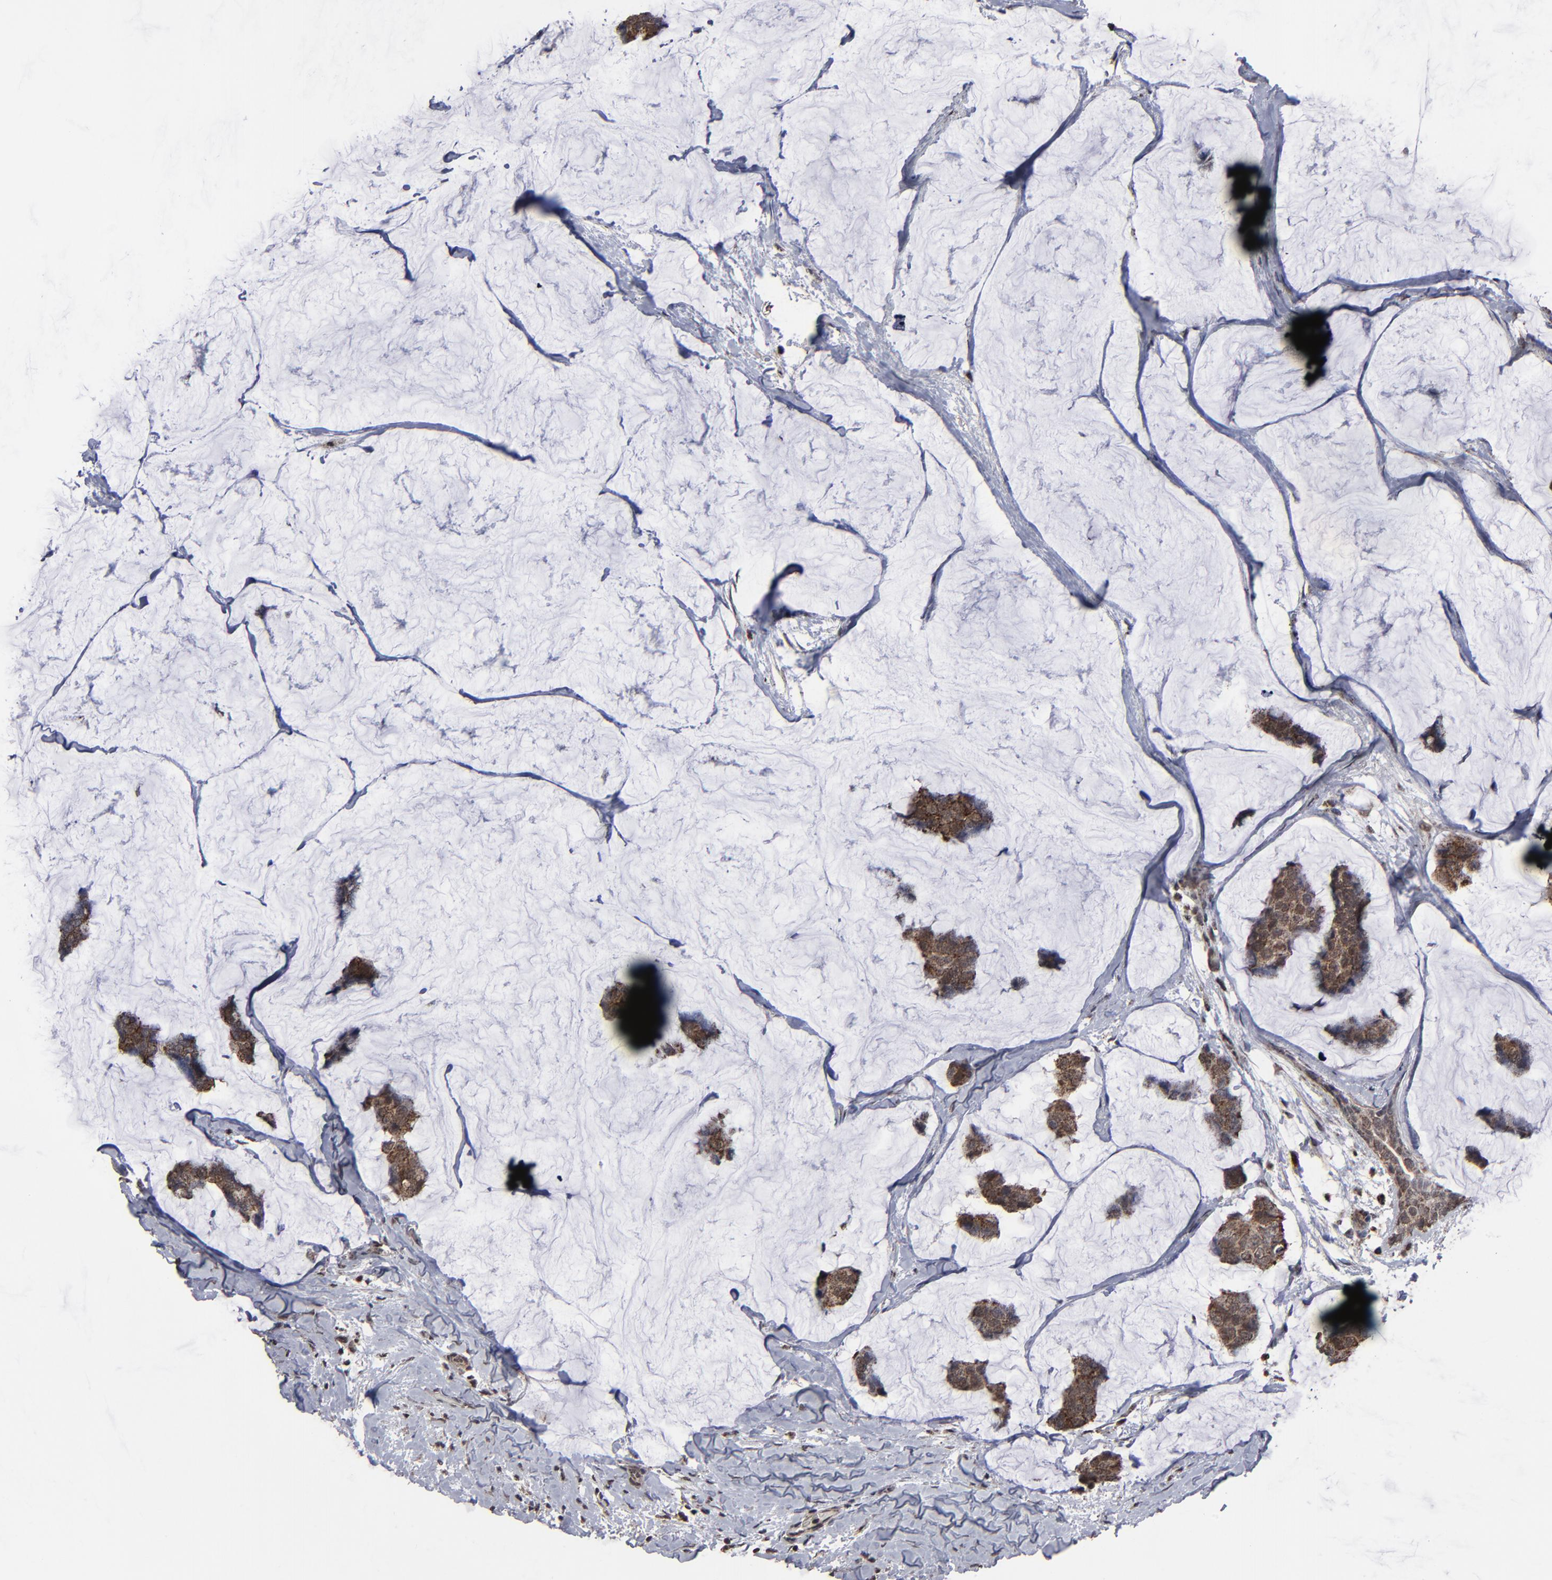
{"staining": {"intensity": "strong", "quantity": ">75%", "location": "cytoplasmic/membranous"}, "tissue": "breast cancer", "cell_type": "Tumor cells", "image_type": "cancer", "snomed": [{"axis": "morphology", "description": "Normal tissue, NOS"}, {"axis": "morphology", "description": "Duct carcinoma"}, {"axis": "topography", "description": "Breast"}], "caption": "A micrograph of human breast cancer (infiltrating ductal carcinoma) stained for a protein reveals strong cytoplasmic/membranous brown staining in tumor cells. The protein of interest is stained brown, and the nuclei are stained in blue (DAB (3,3'-diaminobenzidine) IHC with brightfield microscopy, high magnification).", "gene": "BNIP3", "patient": {"sex": "female", "age": 50}}